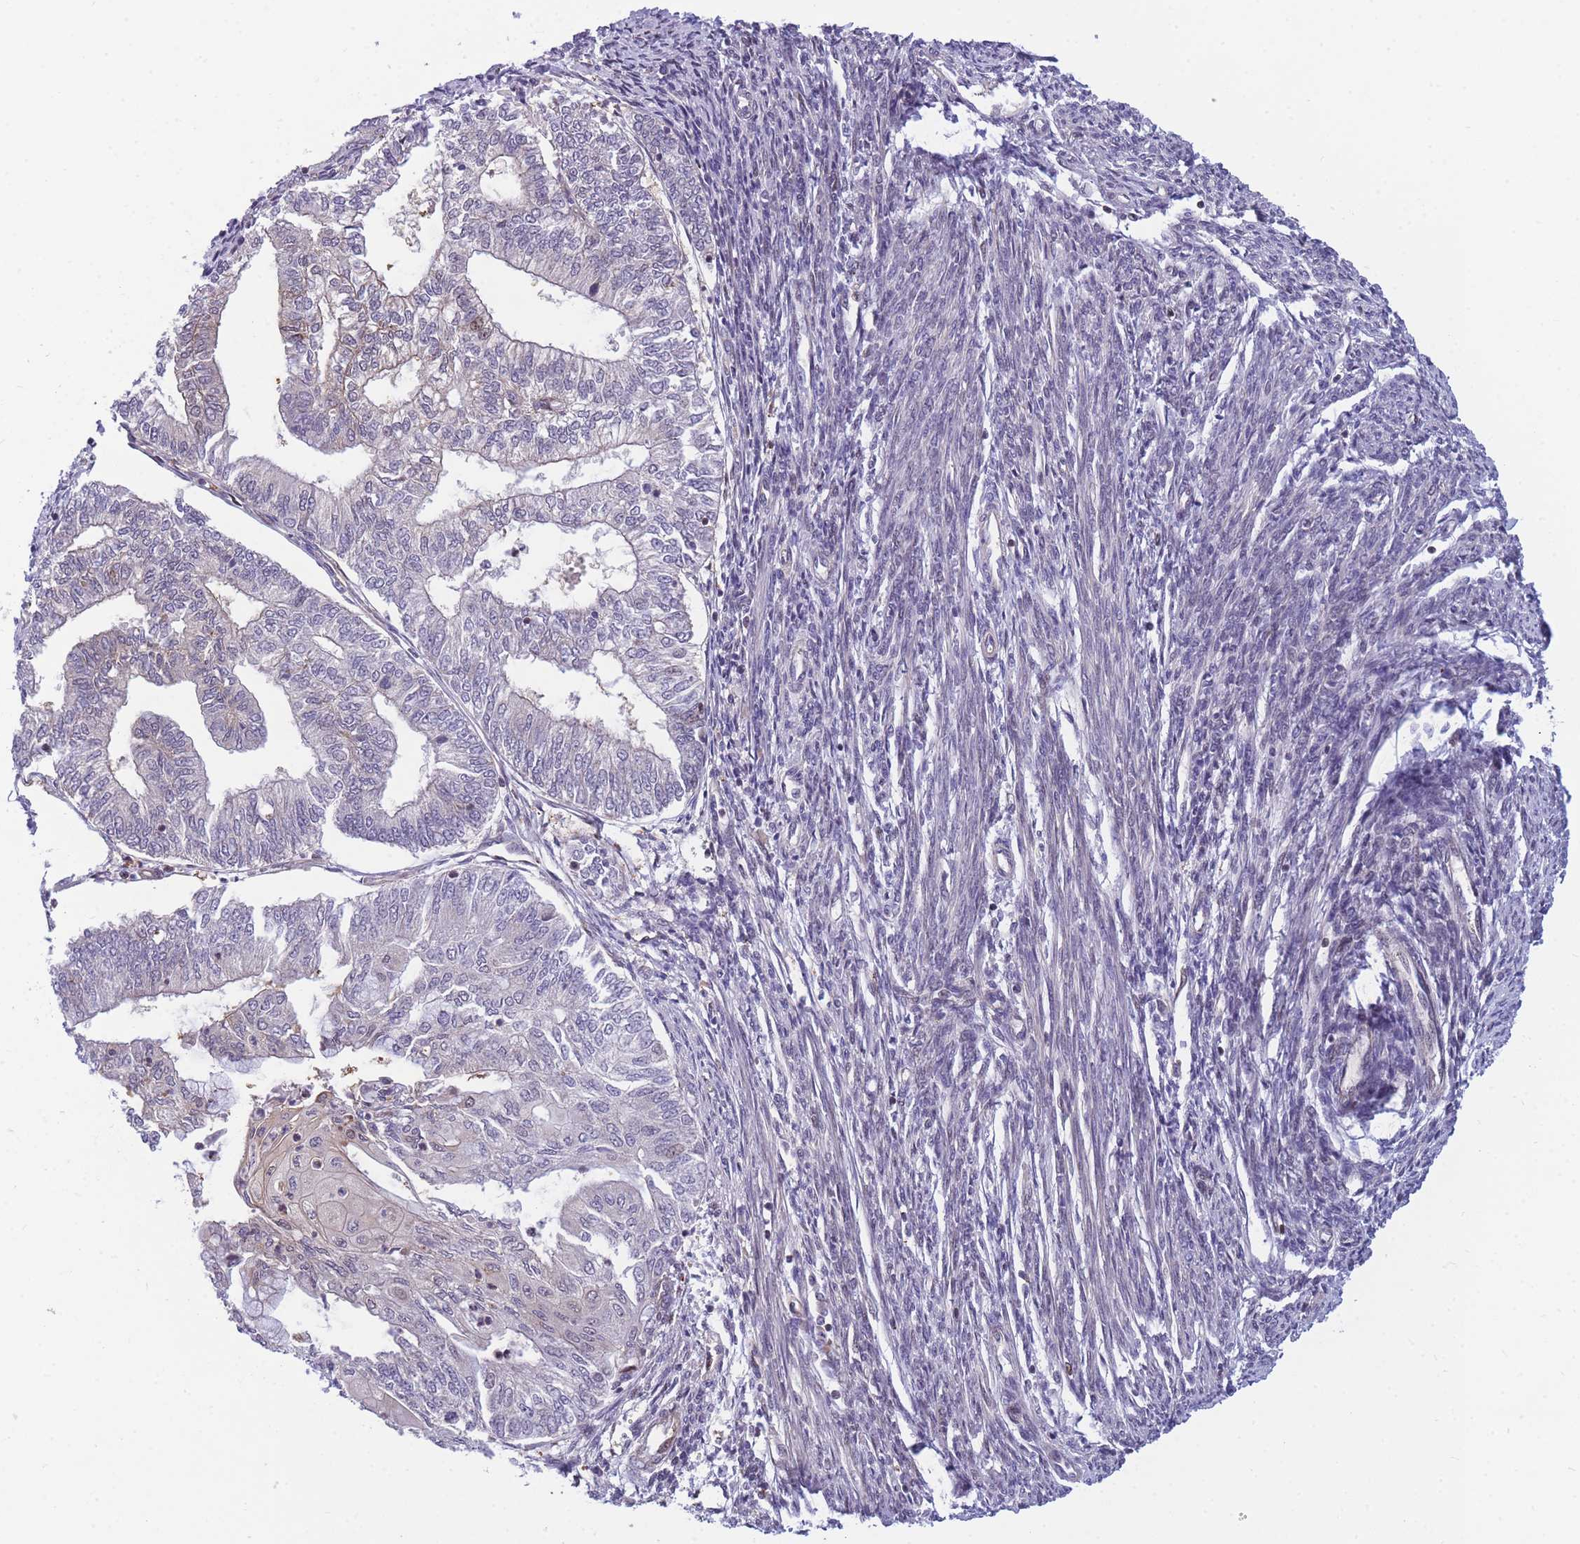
{"staining": {"intensity": "weak", "quantity": "25%-75%", "location": "nuclear"}, "tissue": "smooth muscle", "cell_type": "Smooth muscle cells", "image_type": "normal", "snomed": [{"axis": "morphology", "description": "Normal tissue, NOS"}, {"axis": "topography", "description": "Smooth muscle"}, {"axis": "topography", "description": "Uterus"}], "caption": "DAB (3,3'-diaminobenzidine) immunohistochemical staining of benign smooth muscle demonstrates weak nuclear protein expression in about 25%-75% of smooth muscle cells.", "gene": "CRACD", "patient": {"sex": "female", "age": 59}}